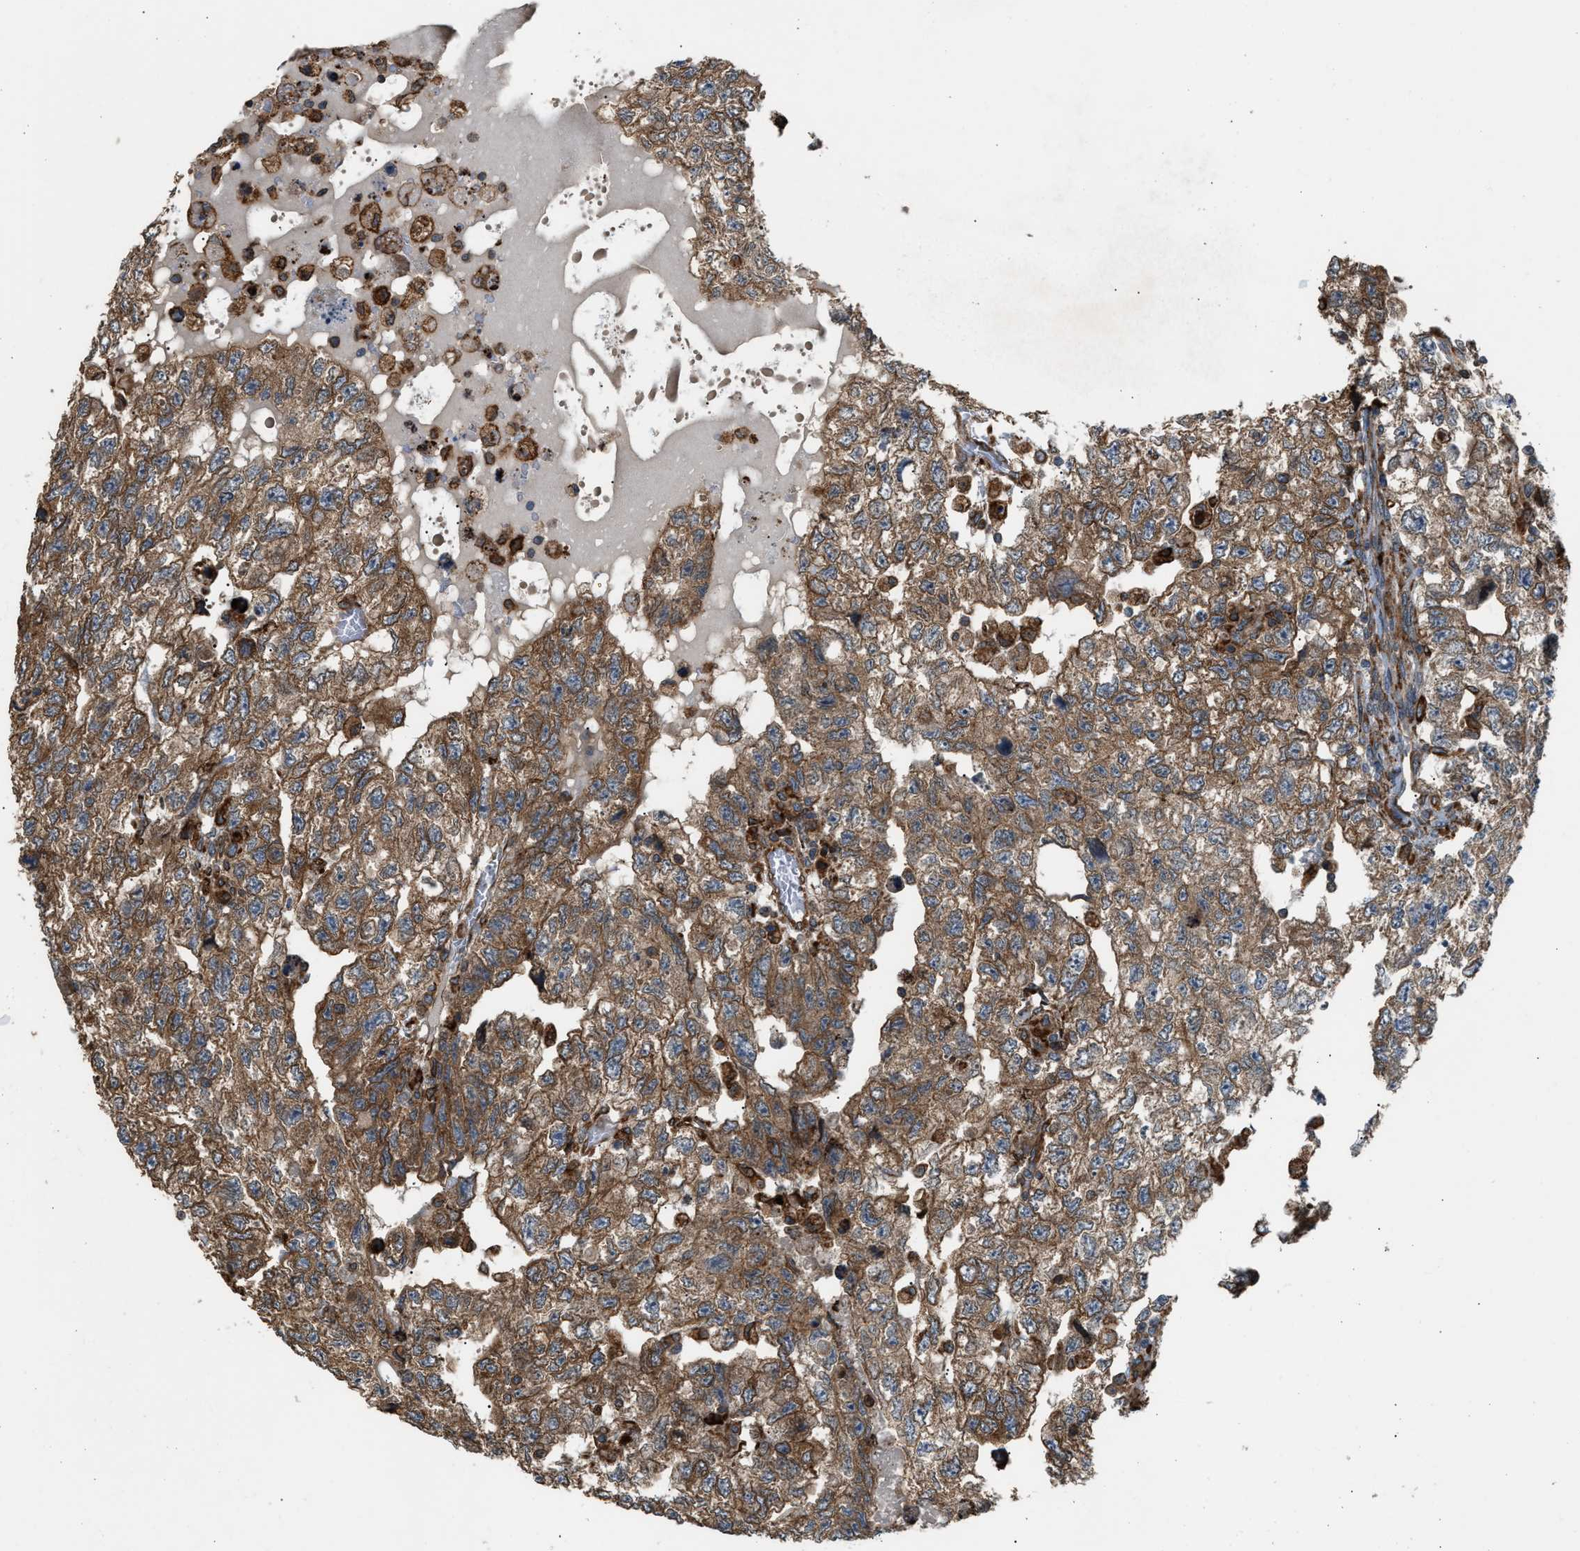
{"staining": {"intensity": "moderate", "quantity": ">75%", "location": "cytoplasmic/membranous"}, "tissue": "testis cancer", "cell_type": "Tumor cells", "image_type": "cancer", "snomed": [{"axis": "morphology", "description": "Carcinoma, Embryonal, NOS"}, {"axis": "topography", "description": "Testis"}], "caption": "Brown immunohistochemical staining in human embryonal carcinoma (testis) exhibits moderate cytoplasmic/membranous positivity in approximately >75% of tumor cells.", "gene": "BAIAP2L1", "patient": {"sex": "male", "age": 36}}